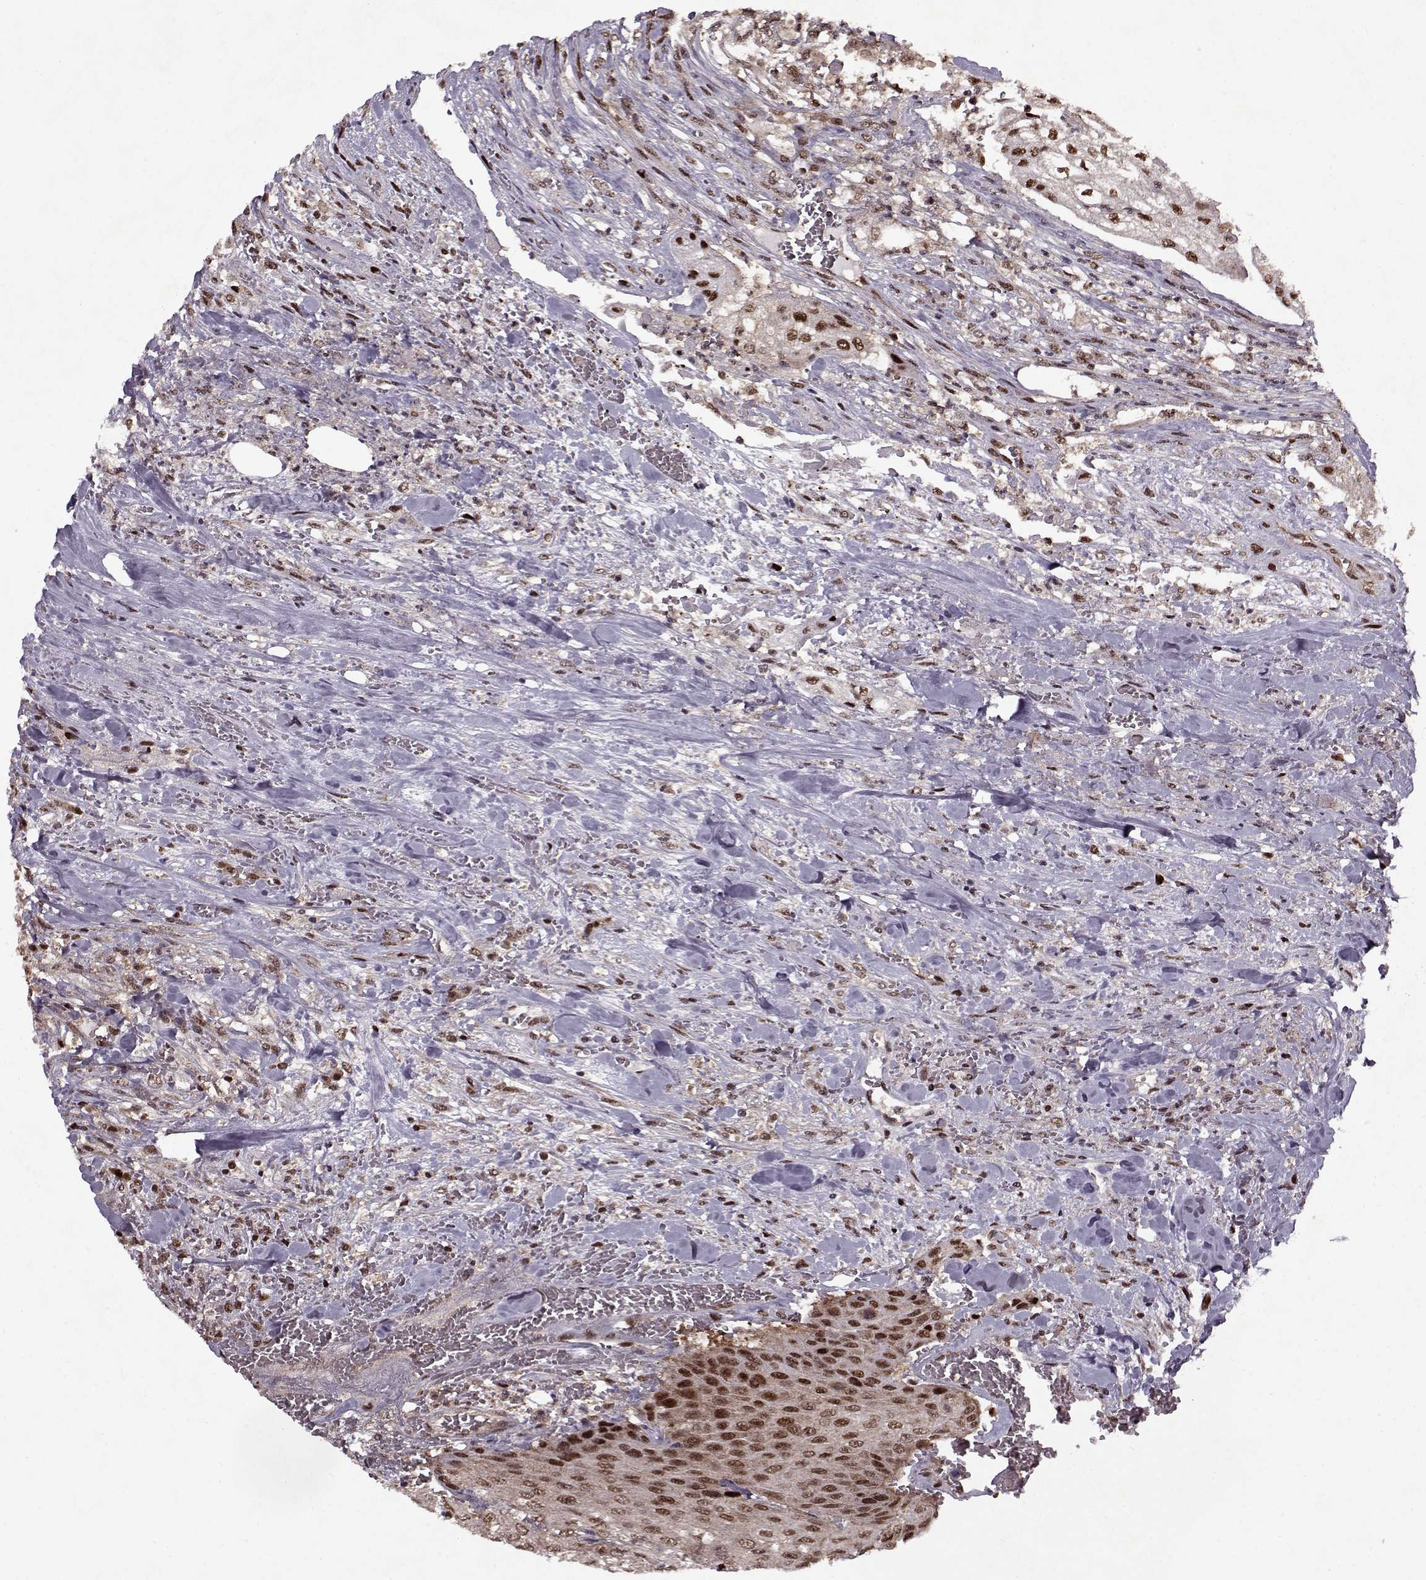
{"staining": {"intensity": "strong", "quantity": ">75%", "location": "nuclear"}, "tissue": "urothelial cancer", "cell_type": "Tumor cells", "image_type": "cancer", "snomed": [{"axis": "morphology", "description": "Urothelial carcinoma, High grade"}, {"axis": "topography", "description": "Urinary bladder"}], "caption": "A high-resolution photomicrograph shows immunohistochemistry staining of urothelial carcinoma (high-grade), which displays strong nuclear staining in approximately >75% of tumor cells.", "gene": "PSMA7", "patient": {"sex": "male", "age": 62}}